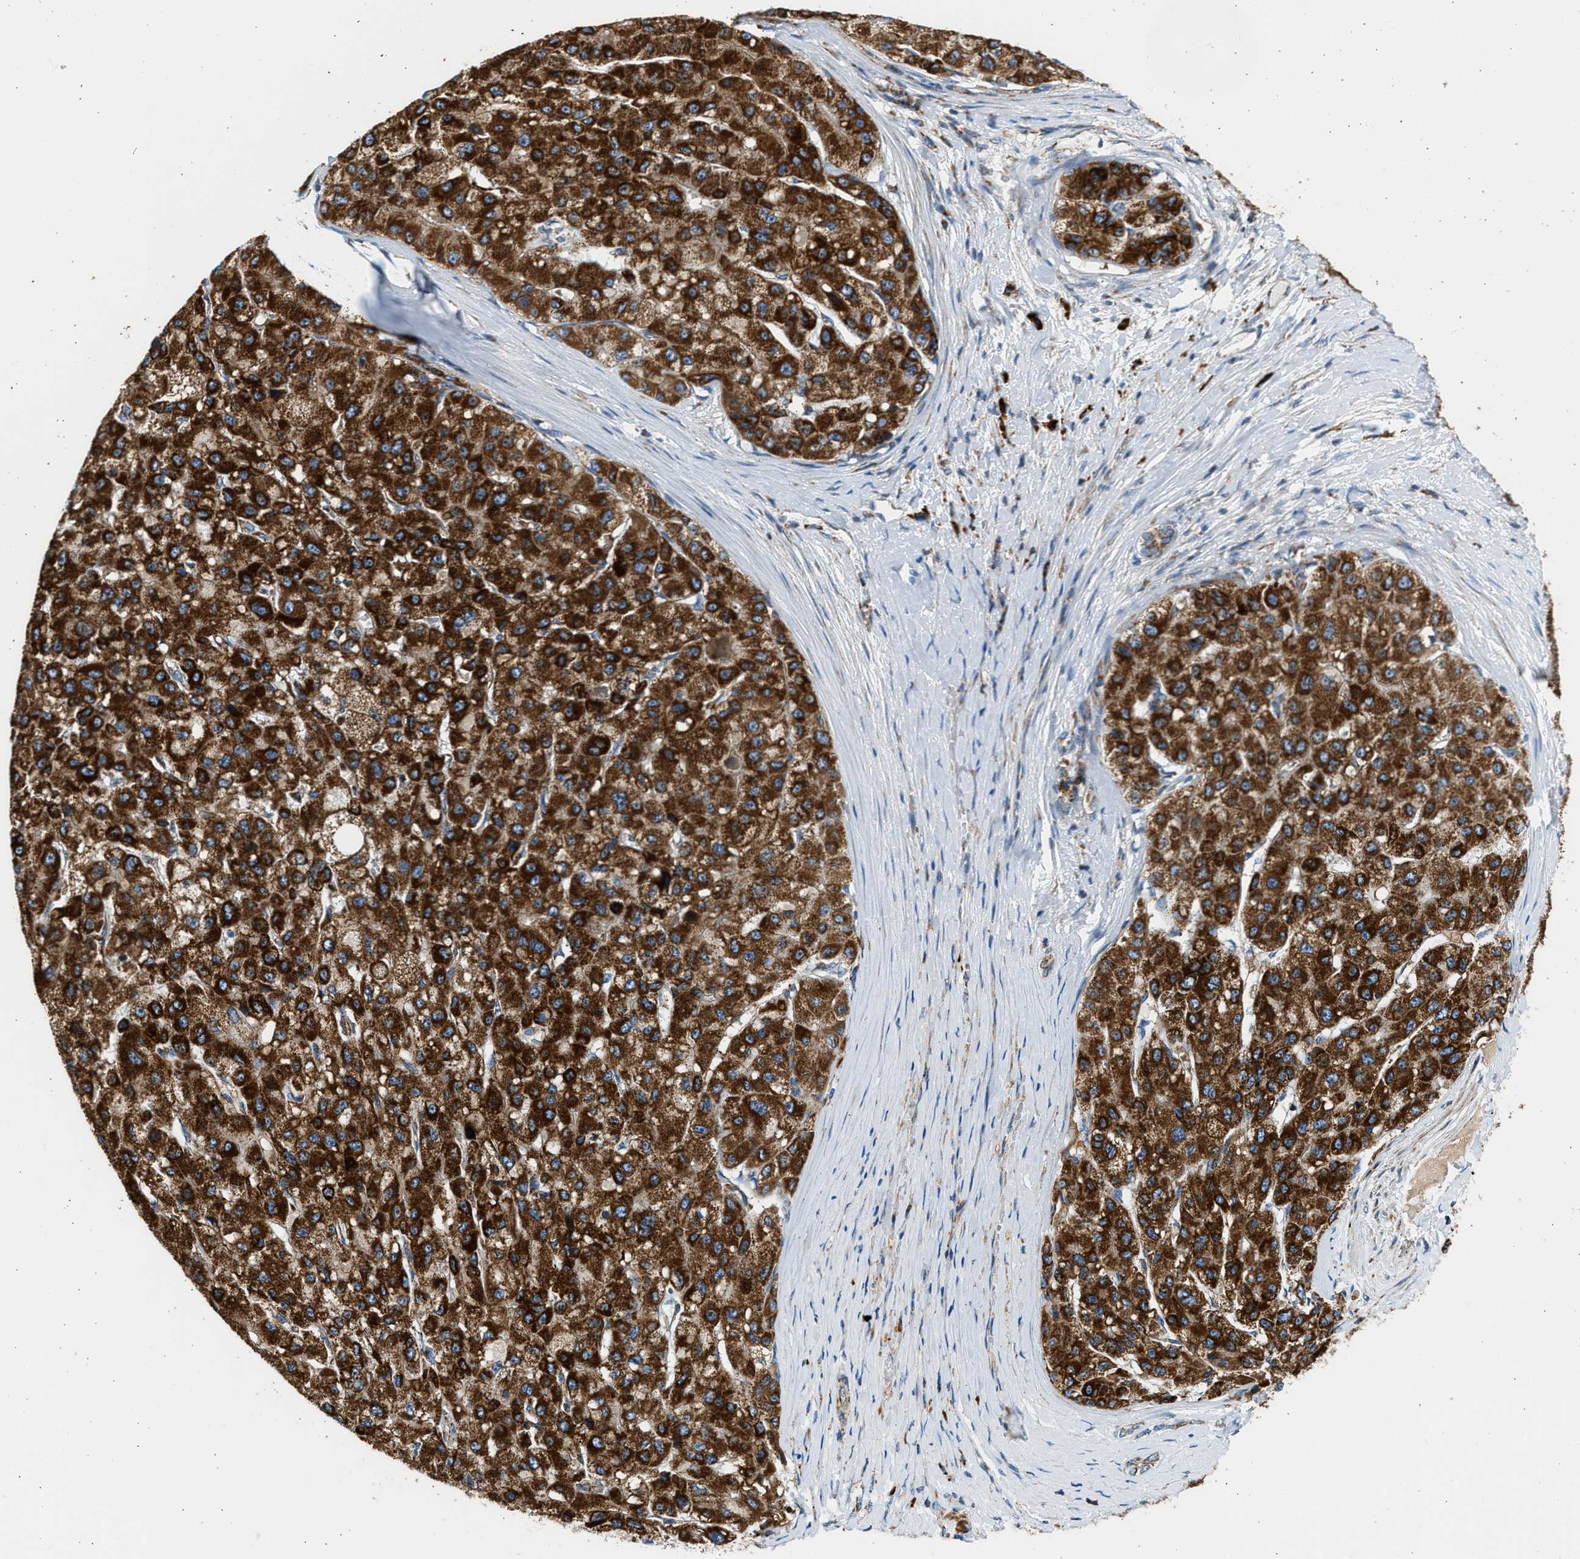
{"staining": {"intensity": "strong", "quantity": ">75%", "location": "cytoplasmic/membranous"}, "tissue": "liver cancer", "cell_type": "Tumor cells", "image_type": "cancer", "snomed": [{"axis": "morphology", "description": "Carcinoma, Hepatocellular, NOS"}, {"axis": "topography", "description": "Liver"}], "caption": "An immunohistochemistry (IHC) histopathology image of neoplastic tissue is shown. Protein staining in brown highlights strong cytoplasmic/membranous positivity in hepatocellular carcinoma (liver) within tumor cells. Using DAB (3,3'-diaminobenzidine) (brown) and hematoxylin (blue) stains, captured at high magnification using brightfield microscopy.", "gene": "KCNMB3", "patient": {"sex": "male", "age": 80}}